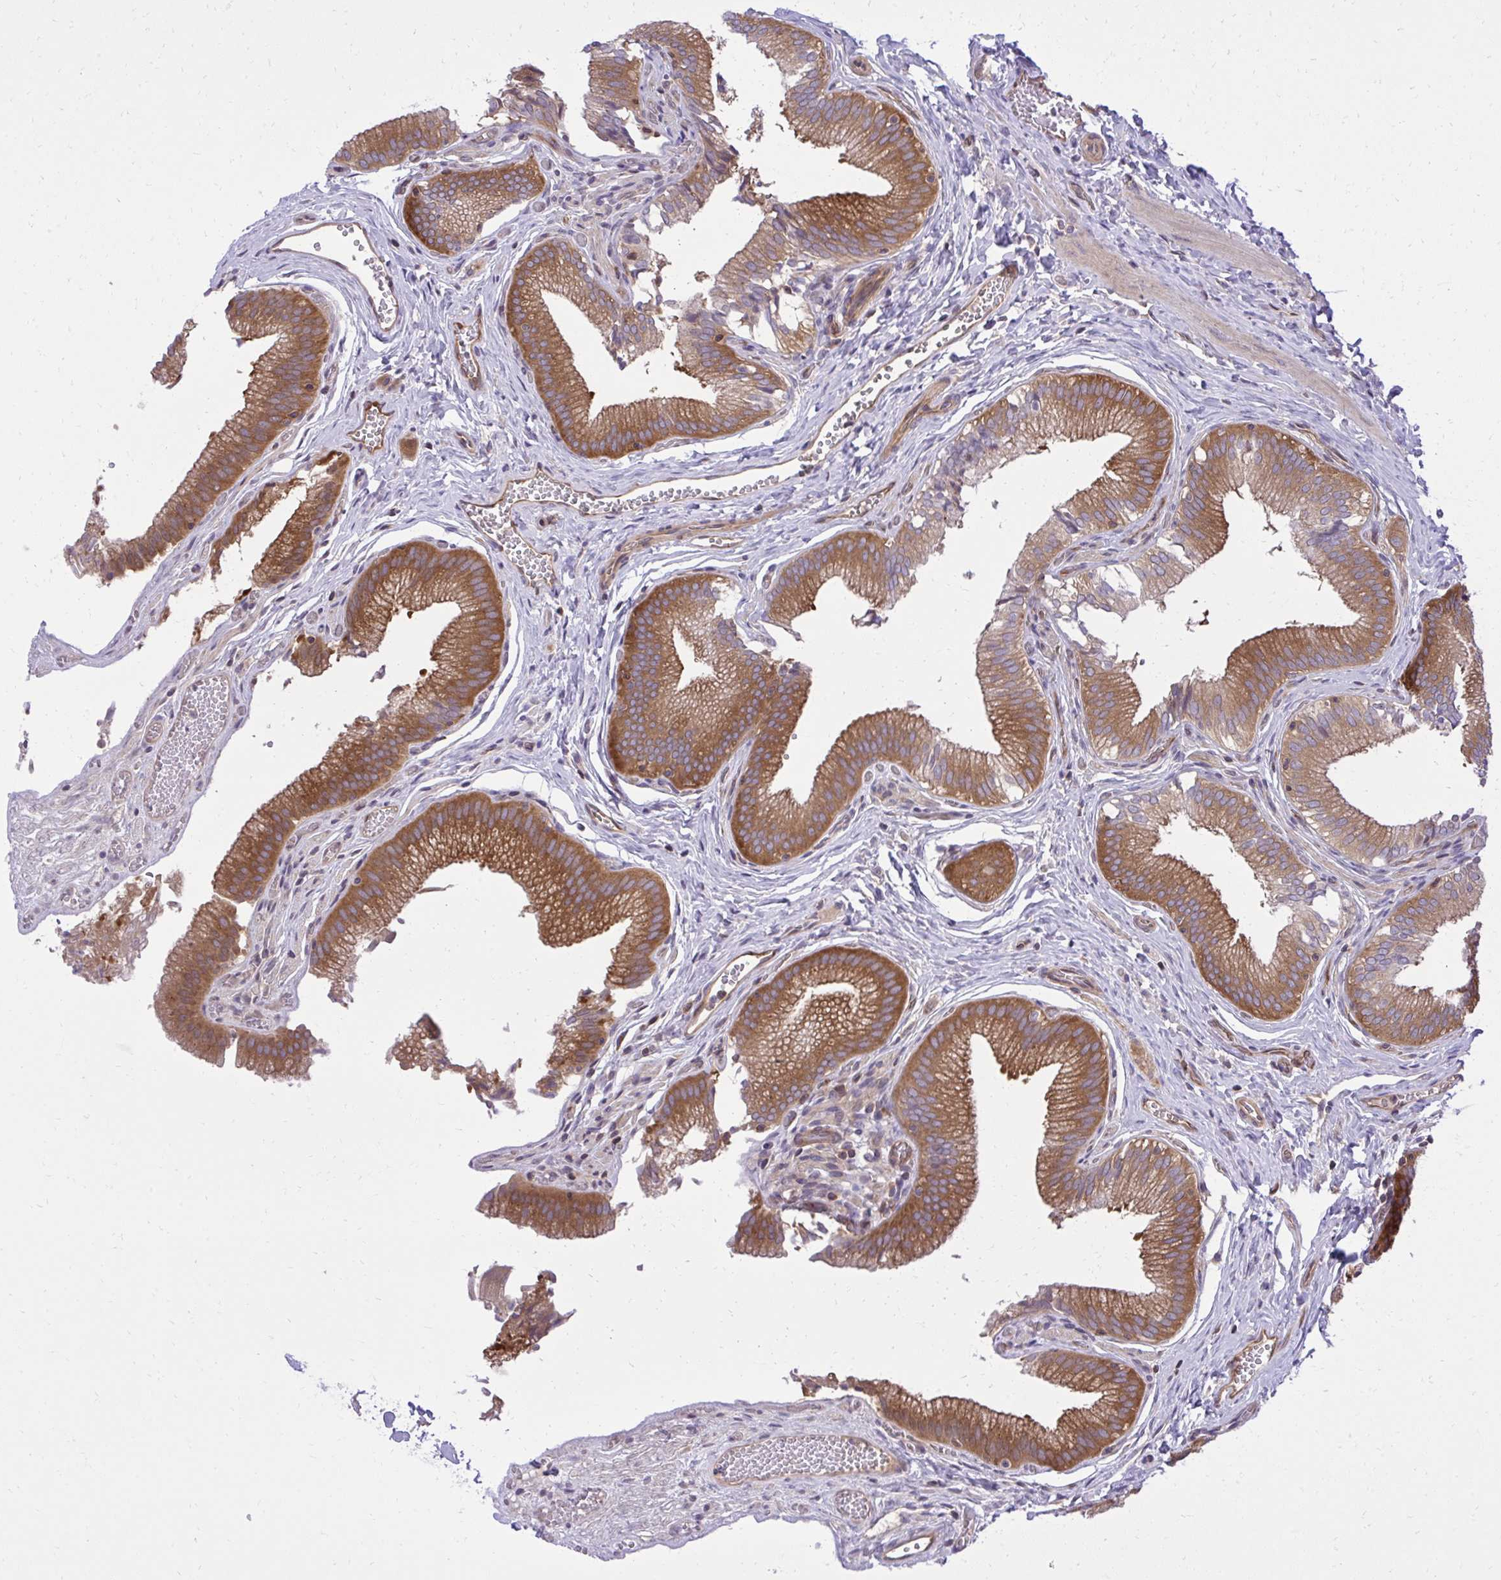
{"staining": {"intensity": "strong", "quantity": ">75%", "location": "cytoplasmic/membranous"}, "tissue": "gallbladder", "cell_type": "Glandular cells", "image_type": "normal", "snomed": [{"axis": "morphology", "description": "Normal tissue, NOS"}, {"axis": "topography", "description": "Gallbladder"}, {"axis": "topography", "description": "Peripheral nerve tissue"}], "caption": "Protein expression analysis of unremarkable human gallbladder reveals strong cytoplasmic/membranous expression in approximately >75% of glandular cells. (DAB (3,3'-diaminobenzidine) IHC with brightfield microscopy, high magnification).", "gene": "PPP5C", "patient": {"sex": "male", "age": 17}}